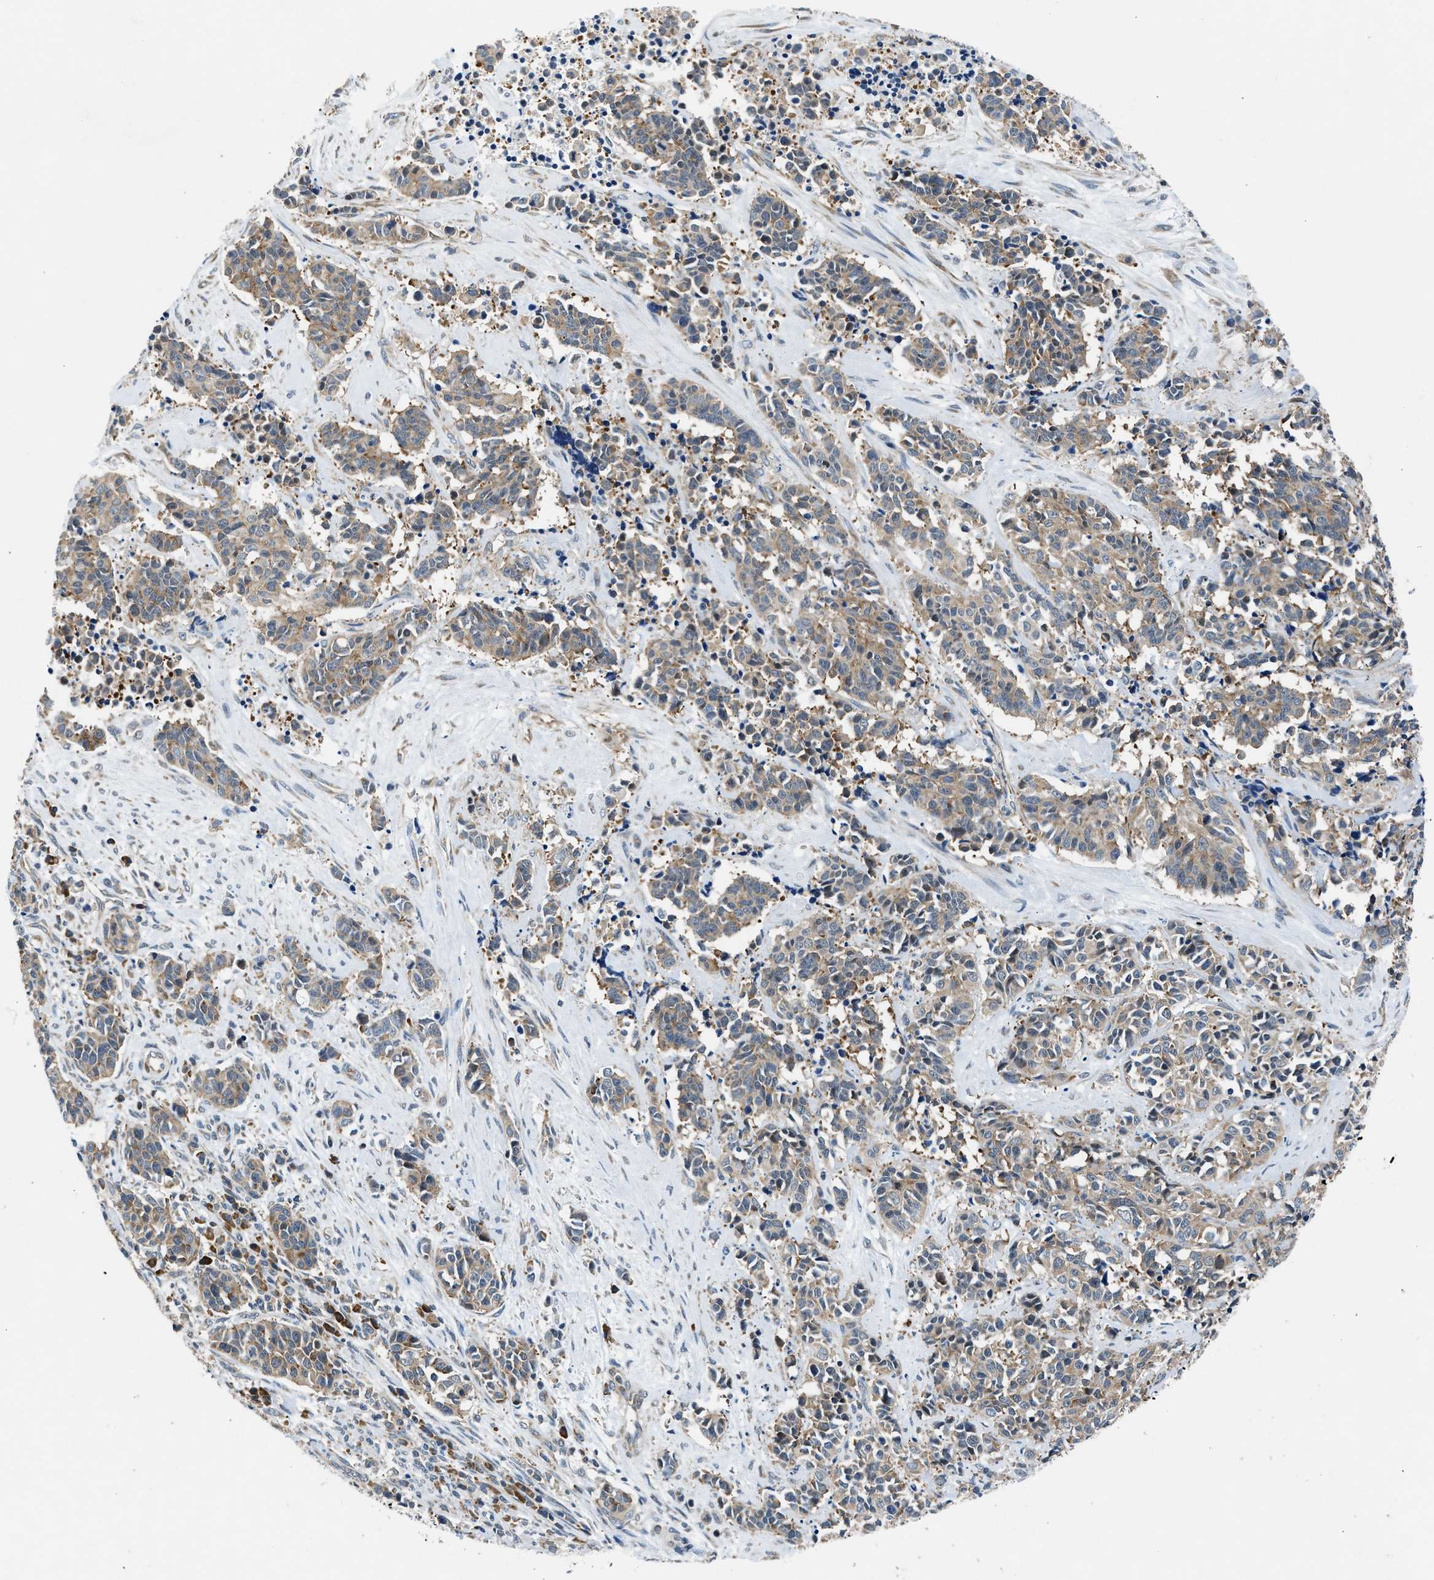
{"staining": {"intensity": "weak", "quantity": ">75%", "location": "cytoplasmic/membranous"}, "tissue": "cervical cancer", "cell_type": "Tumor cells", "image_type": "cancer", "snomed": [{"axis": "morphology", "description": "Squamous cell carcinoma, NOS"}, {"axis": "topography", "description": "Cervix"}], "caption": "DAB immunohistochemical staining of cervical squamous cell carcinoma shows weak cytoplasmic/membranous protein staining in approximately >75% of tumor cells.", "gene": "PA2G4", "patient": {"sex": "female", "age": 35}}